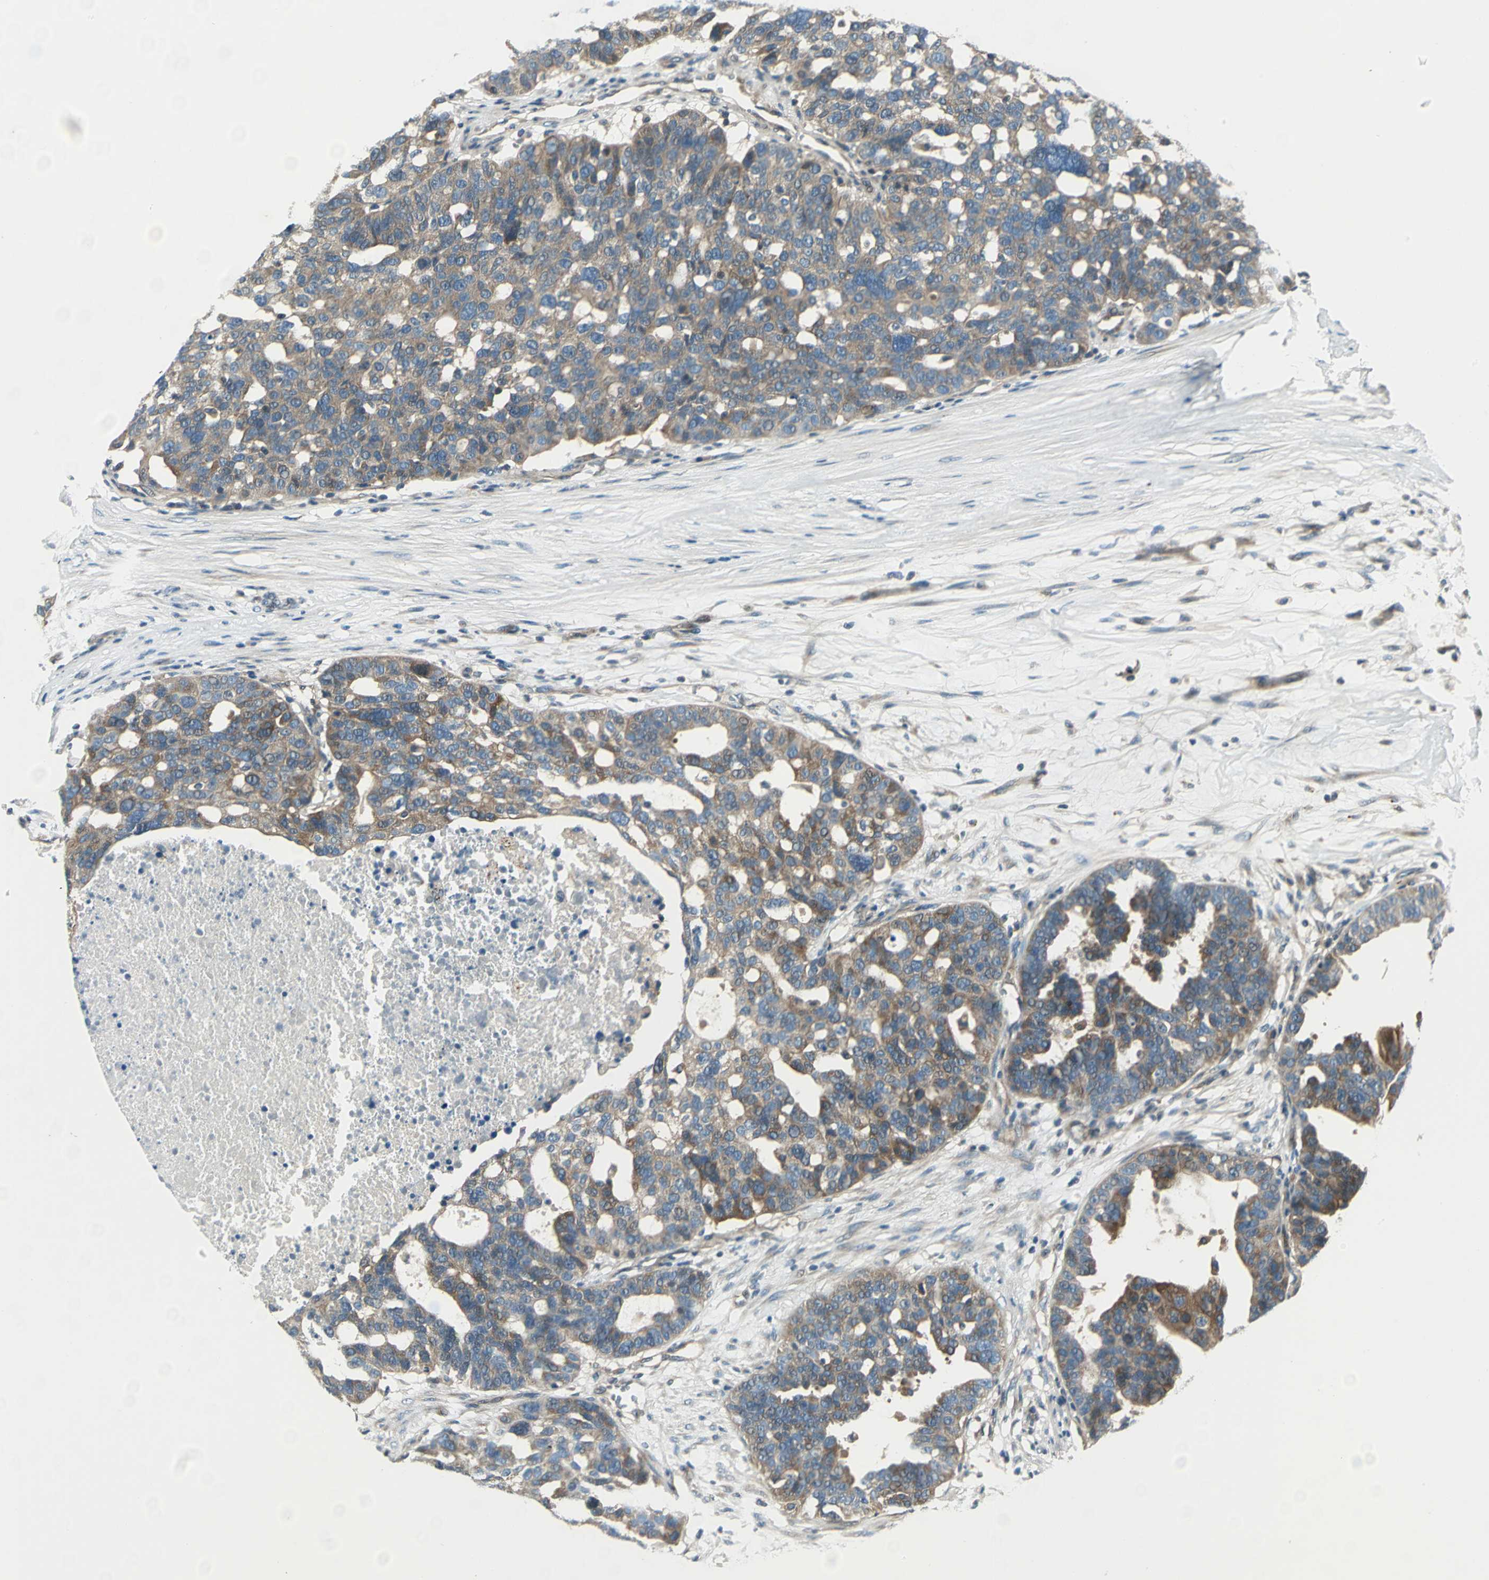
{"staining": {"intensity": "moderate", "quantity": ">75%", "location": "cytoplasmic/membranous"}, "tissue": "ovarian cancer", "cell_type": "Tumor cells", "image_type": "cancer", "snomed": [{"axis": "morphology", "description": "Cystadenocarcinoma, serous, NOS"}, {"axis": "topography", "description": "Ovary"}], "caption": "Immunohistochemical staining of ovarian cancer shows medium levels of moderate cytoplasmic/membranous positivity in about >75% of tumor cells.", "gene": "PRKAA1", "patient": {"sex": "female", "age": 59}}